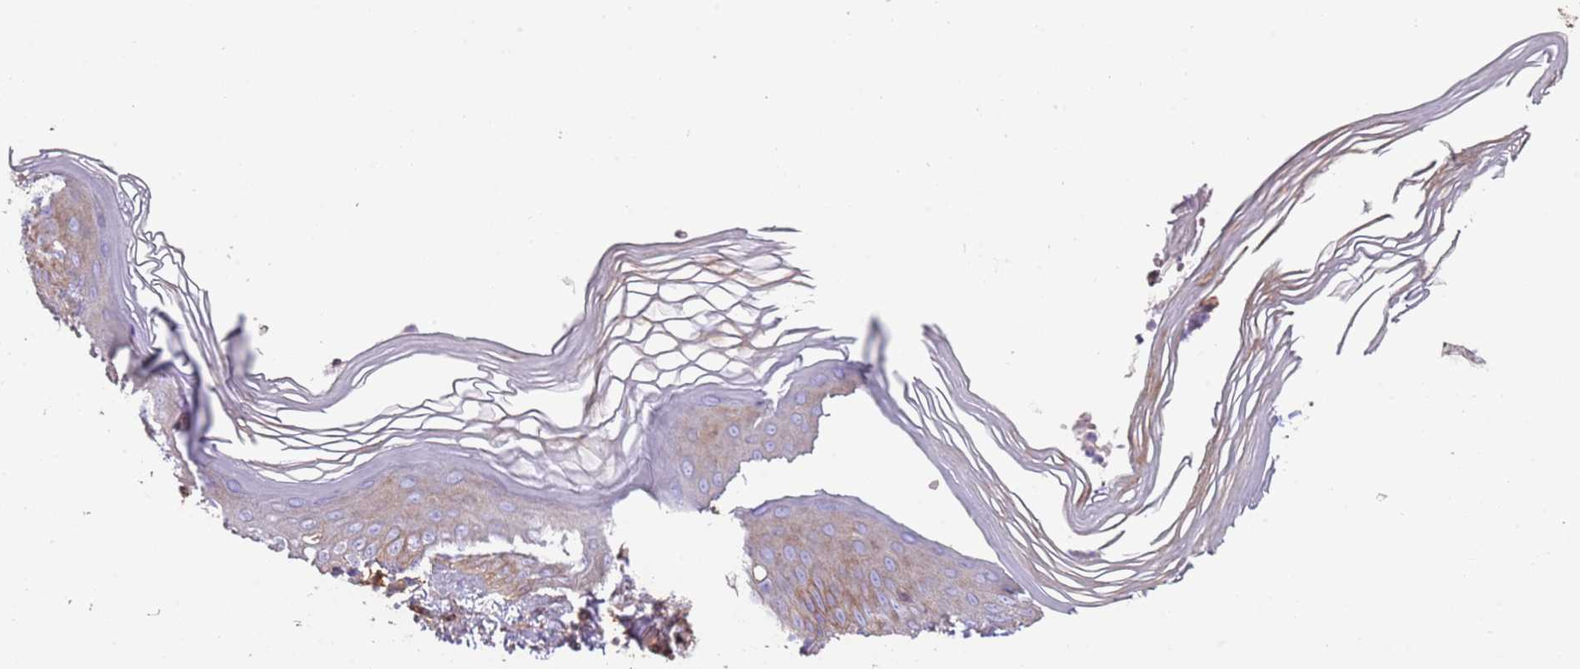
{"staining": {"intensity": "weak", "quantity": "25%-75%", "location": "cytoplasmic/membranous"}, "tissue": "skin", "cell_type": "Epidermal cells", "image_type": "normal", "snomed": [{"axis": "morphology", "description": "Normal tissue, NOS"}, {"axis": "morphology", "description": "Inflammation, NOS"}, {"axis": "topography", "description": "Soft tissue"}, {"axis": "topography", "description": "Anal"}], "caption": "The image demonstrates a brown stain indicating the presence of a protein in the cytoplasmic/membranous of epidermal cells in skin. (Brightfield microscopy of DAB IHC at high magnification).", "gene": "ENSG00000271254", "patient": {"sex": "female", "age": 15}}